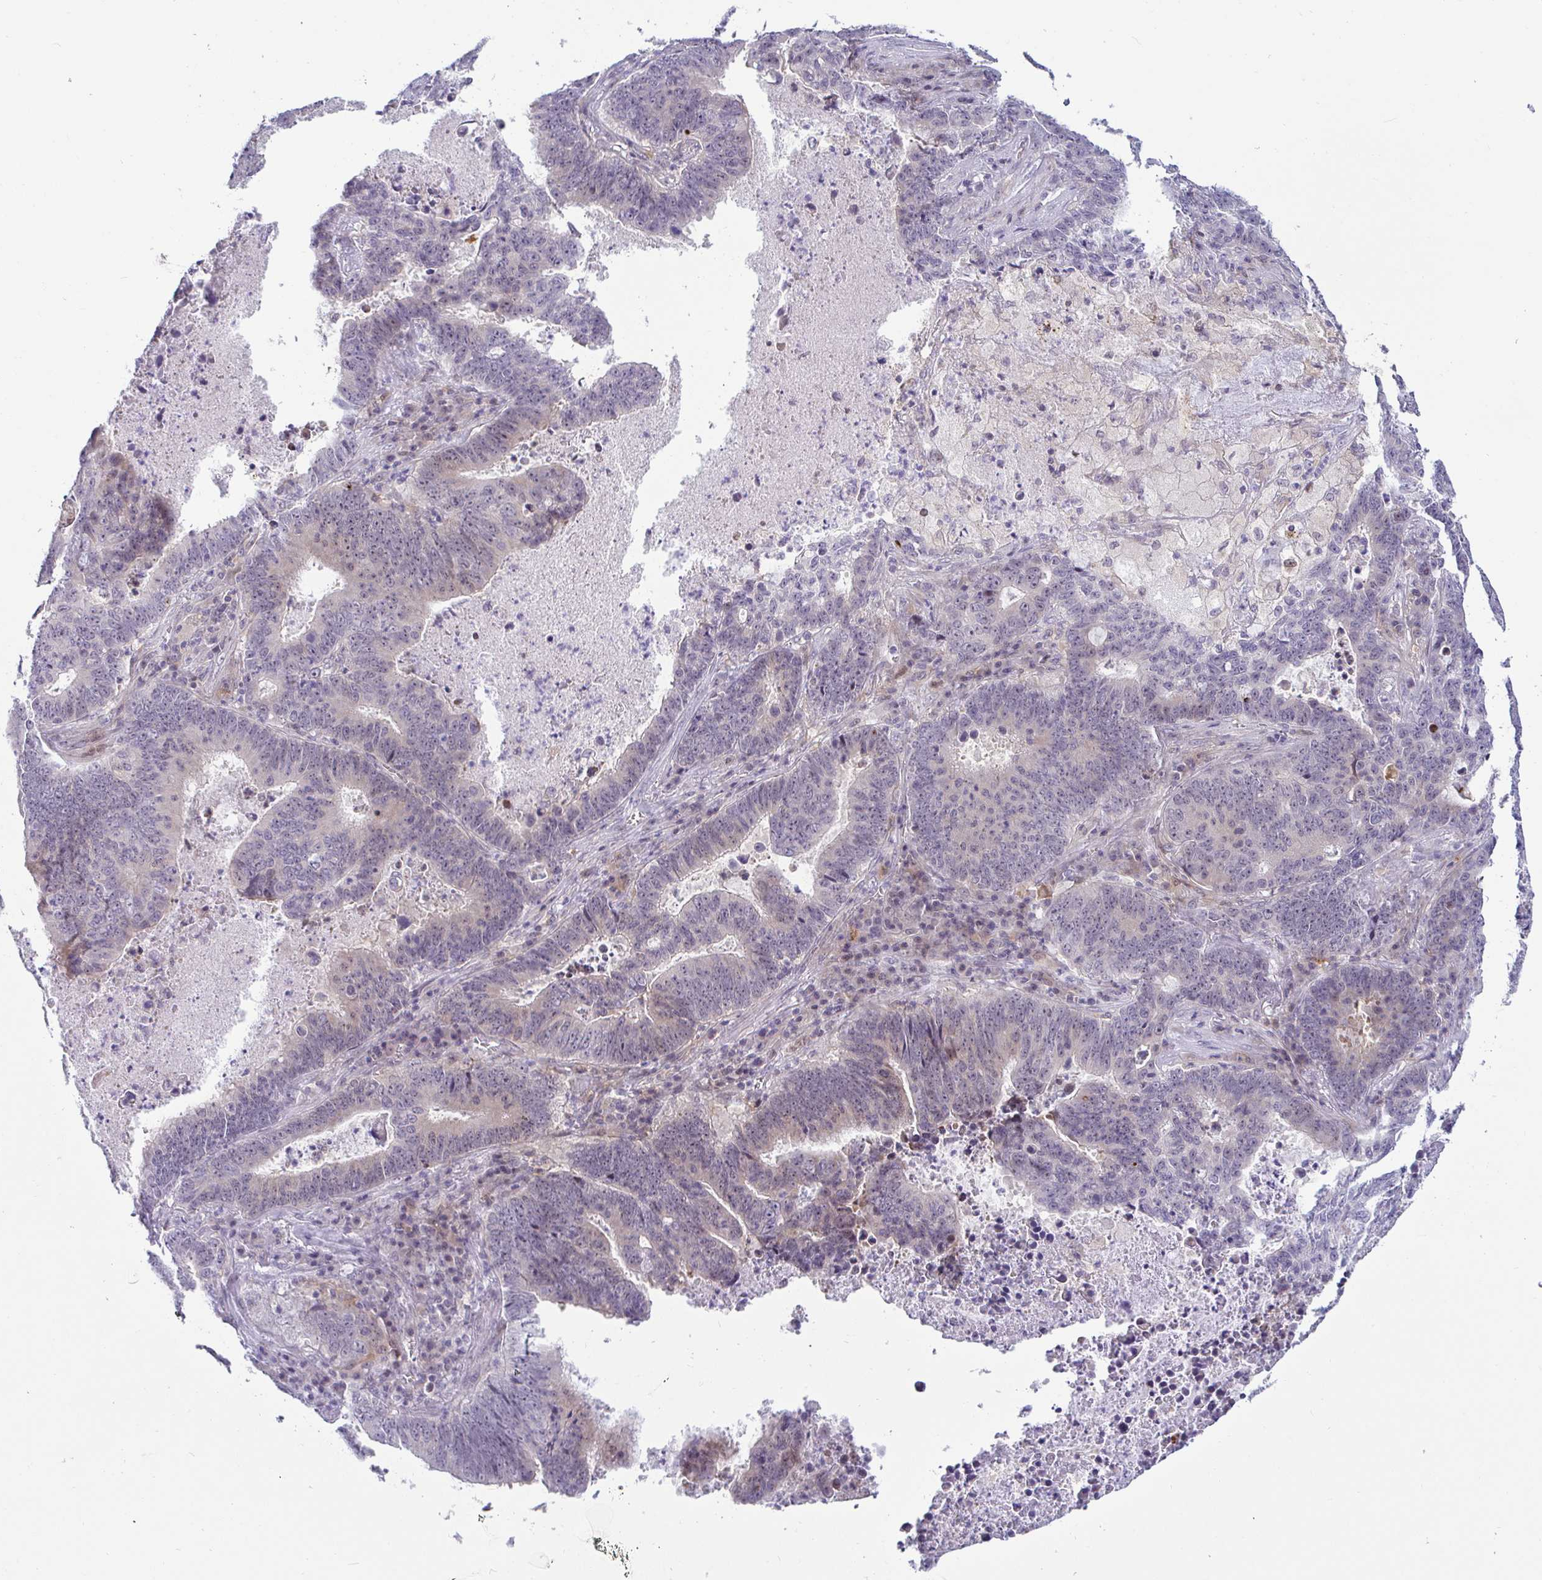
{"staining": {"intensity": "weak", "quantity": "25%-75%", "location": "cytoplasmic/membranous"}, "tissue": "lung cancer", "cell_type": "Tumor cells", "image_type": "cancer", "snomed": [{"axis": "morphology", "description": "Aneuploidy"}, {"axis": "morphology", "description": "Adenocarcinoma, NOS"}, {"axis": "morphology", "description": "Adenocarcinoma primary or metastatic"}, {"axis": "topography", "description": "Lung"}], "caption": "Lung cancer stained for a protein shows weak cytoplasmic/membranous positivity in tumor cells.", "gene": "GSTM1", "patient": {"sex": "female", "age": 75}}